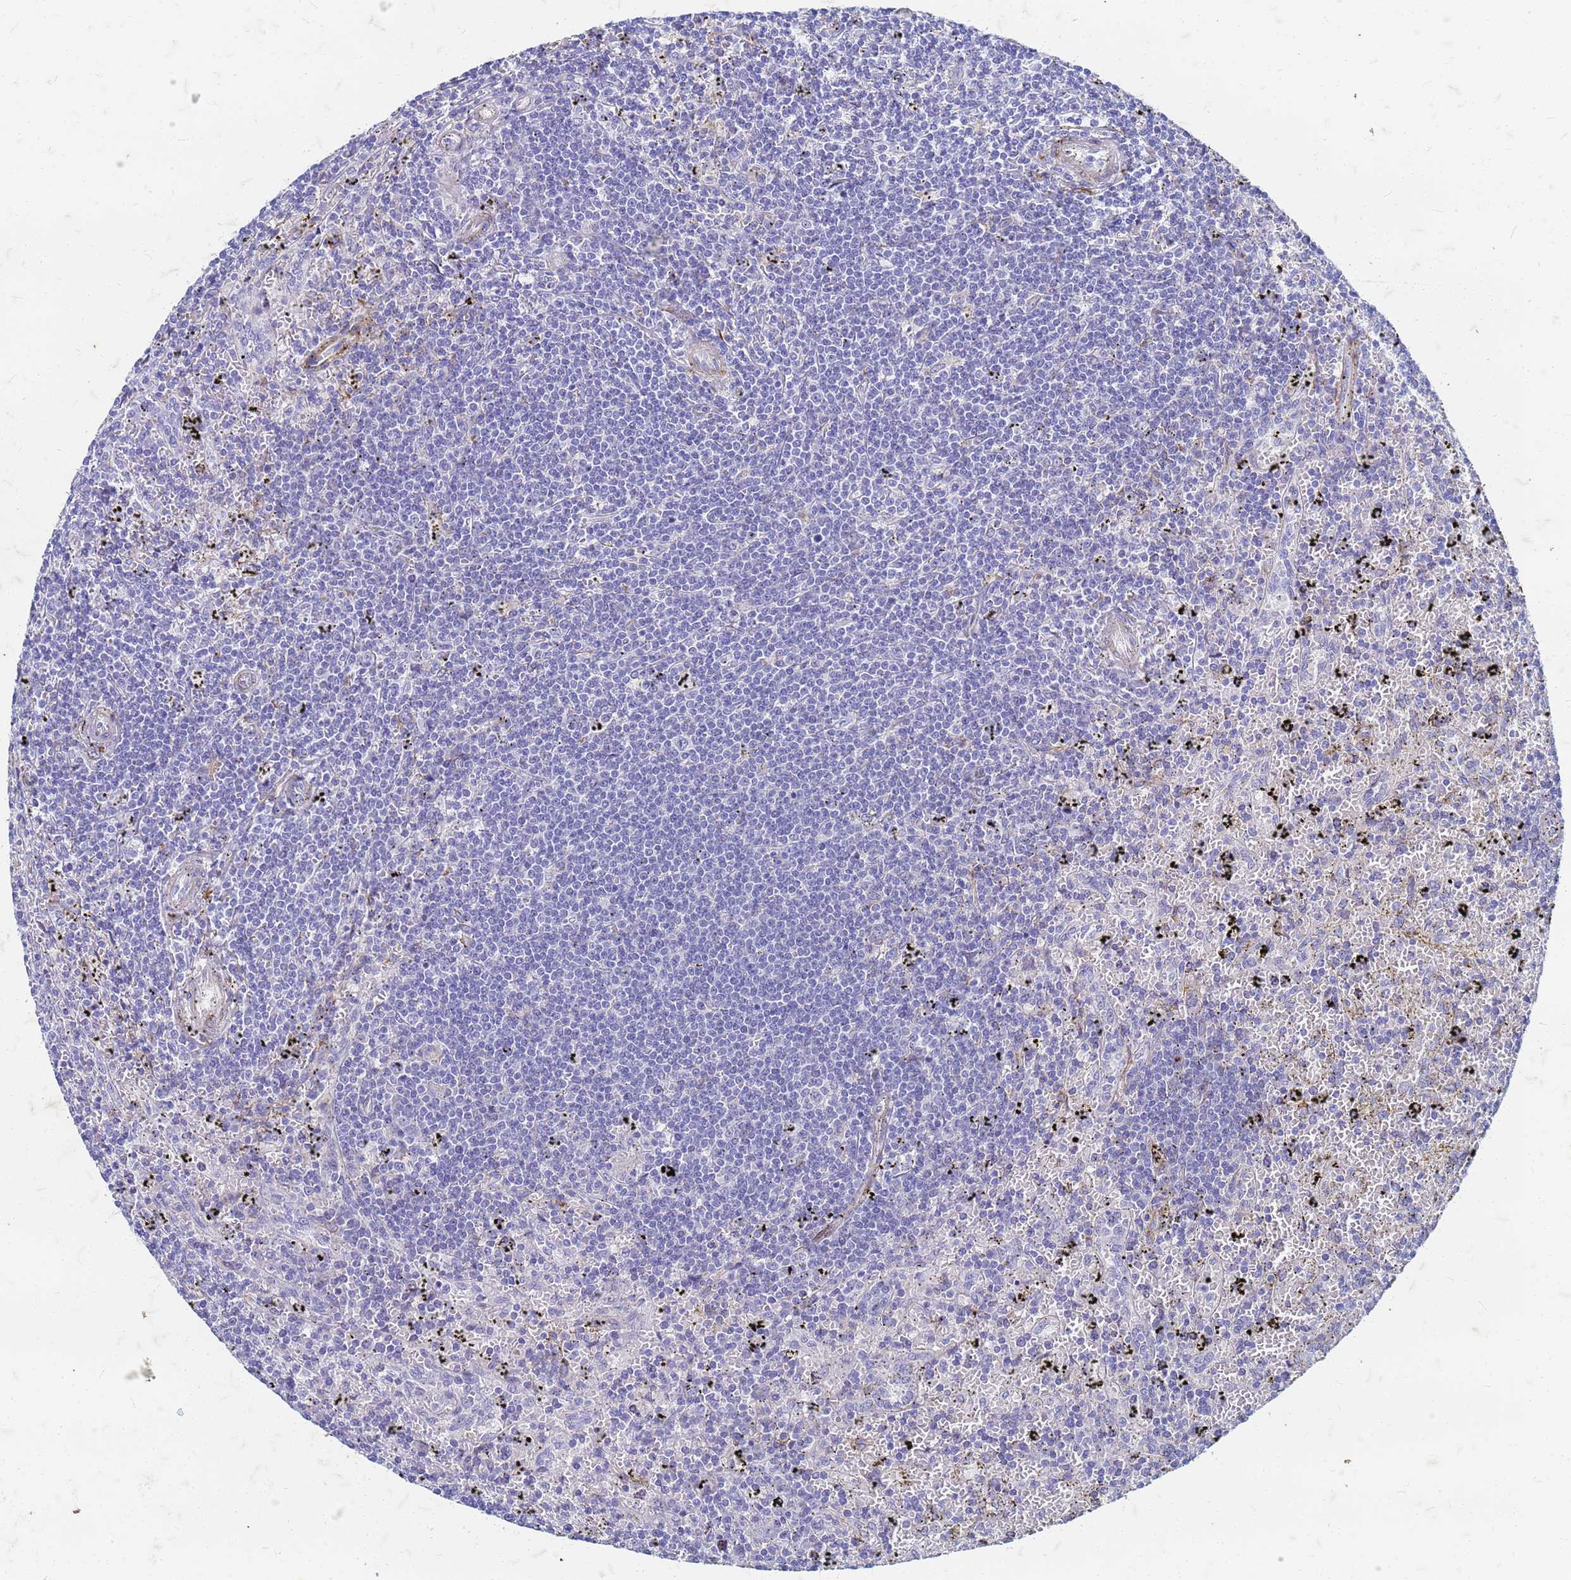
{"staining": {"intensity": "negative", "quantity": "none", "location": "none"}, "tissue": "lymphoma", "cell_type": "Tumor cells", "image_type": "cancer", "snomed": [{"axis": "morphology", "description": "Malignant lymphoma, non-Hodgkin's type, Low grade"}, {"axis": "topography", "description": "Spleen"}], "caption": "The immunohistochemistry (IHC) micrograph has no significant expression in tumor cells of lymphoma tissue.", "gene": "TRIM64B", "patient": {"sex": "male", "age": 76}}